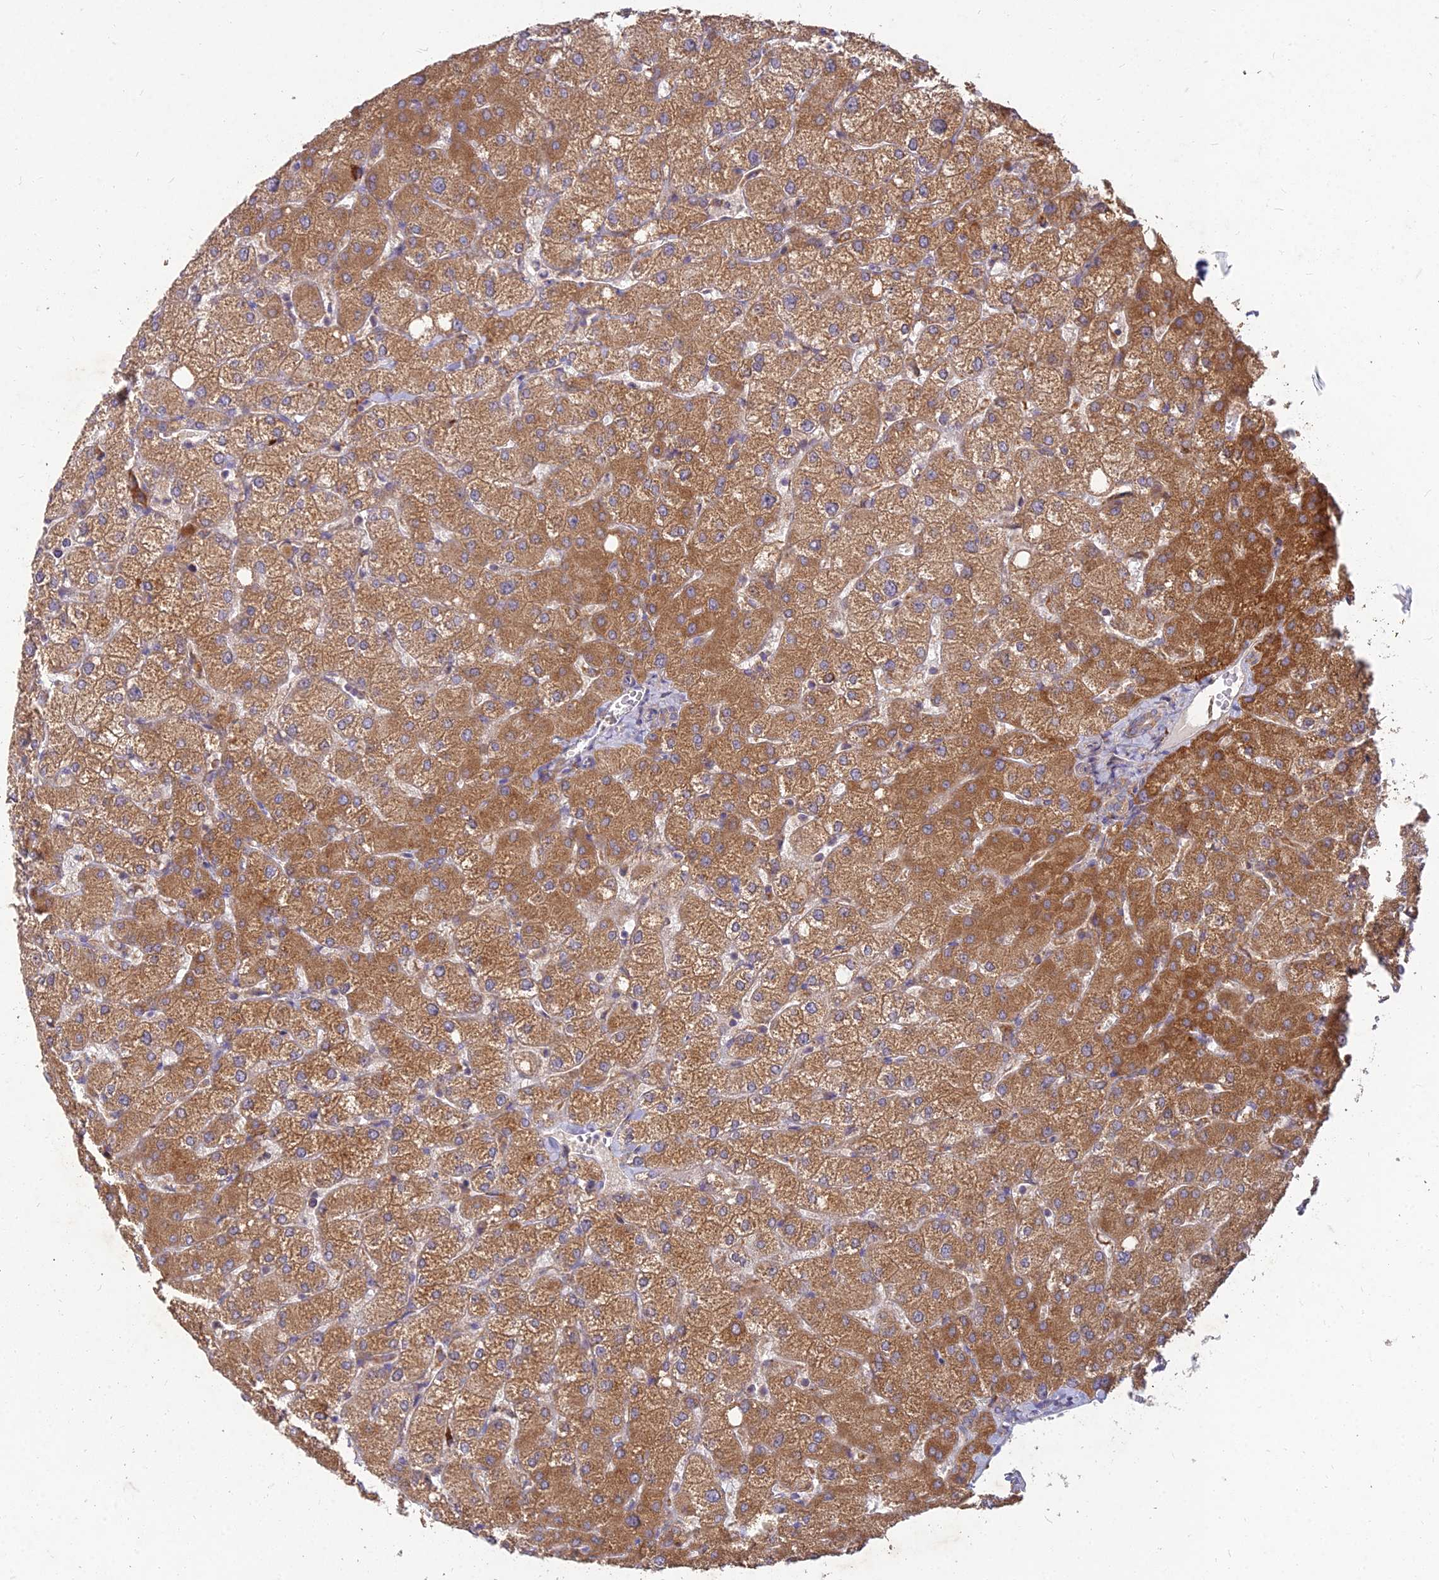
{"staining": {"intensity": "moderate", "quantity": "25%-75%", "location": "cytoplasmic/membranous"}, "tissue": "liver", "cell_type": "Cholangiocytes", "image_type": "normal", "snomed": [{"axis": "morphology", "description": "Normal tissue, NOS"}, {"axis": "topography", "description": "Liver"}], "caption": "Approximately 25%-75% of cholangiocytes in benign liver show moderate cytoplasmic/membranous protein positivity as visualized by brown immunohistochemical staining.", "gene": "NXNL2", "patient": {"sex": "female", "age": 54}}